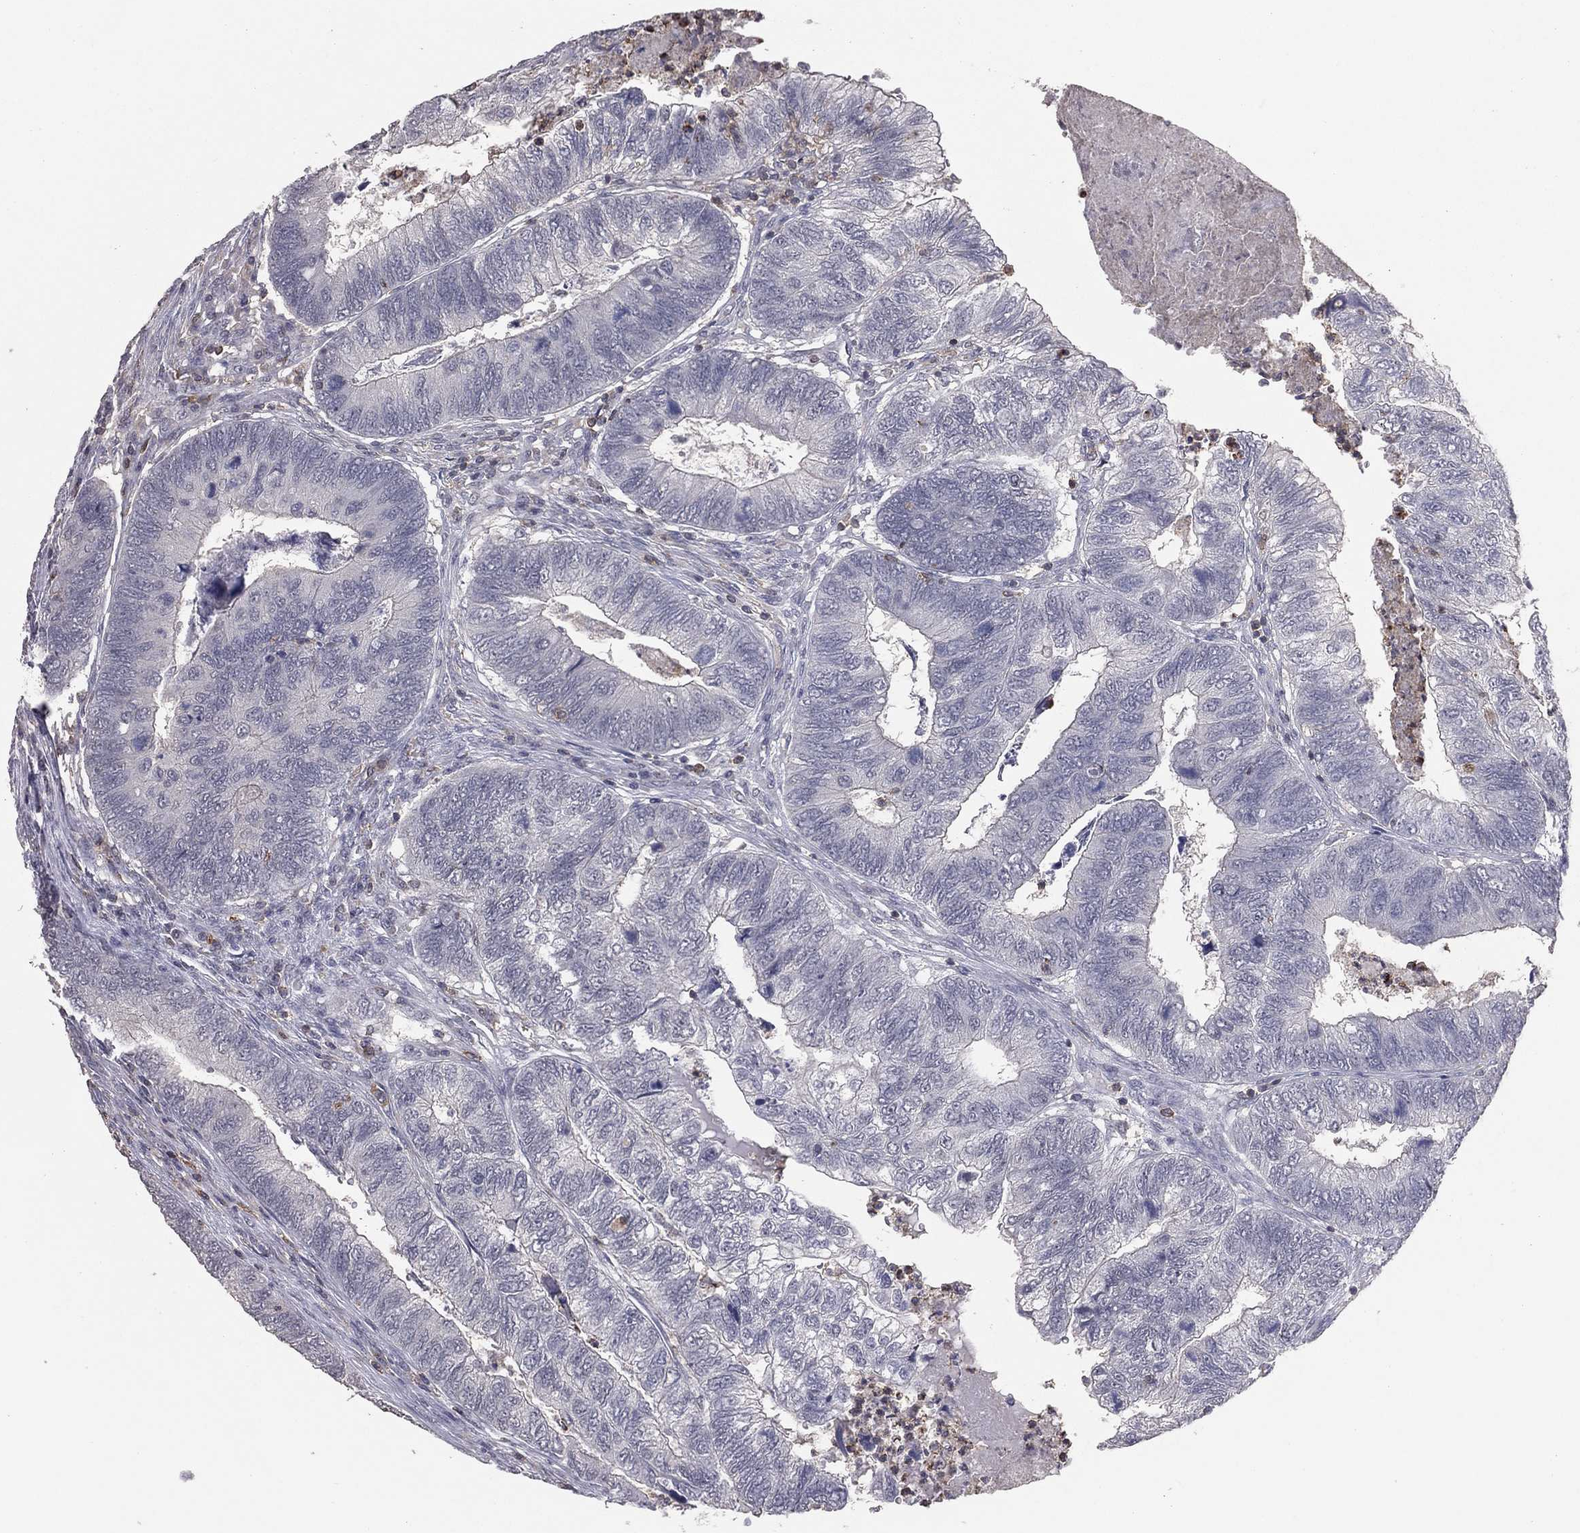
{"staining": {"intensity": "negative", "quantity": "none", "location": "none"}, "tissue": "colorectal cancer", "cell_type": "Tumor cells", "image_type": "cancer", "snomed": [{"axis": "morphology", "description": "Adenocarcinoma, NOS"}, {"axis": "topography", "description": "Colon"}], "caption": "Tumor cells show no significant protein expression in adenocarcinoma (colorectal).", "gene": "PSTPIP1", "patient": {"sex": "female", "age": 67}}